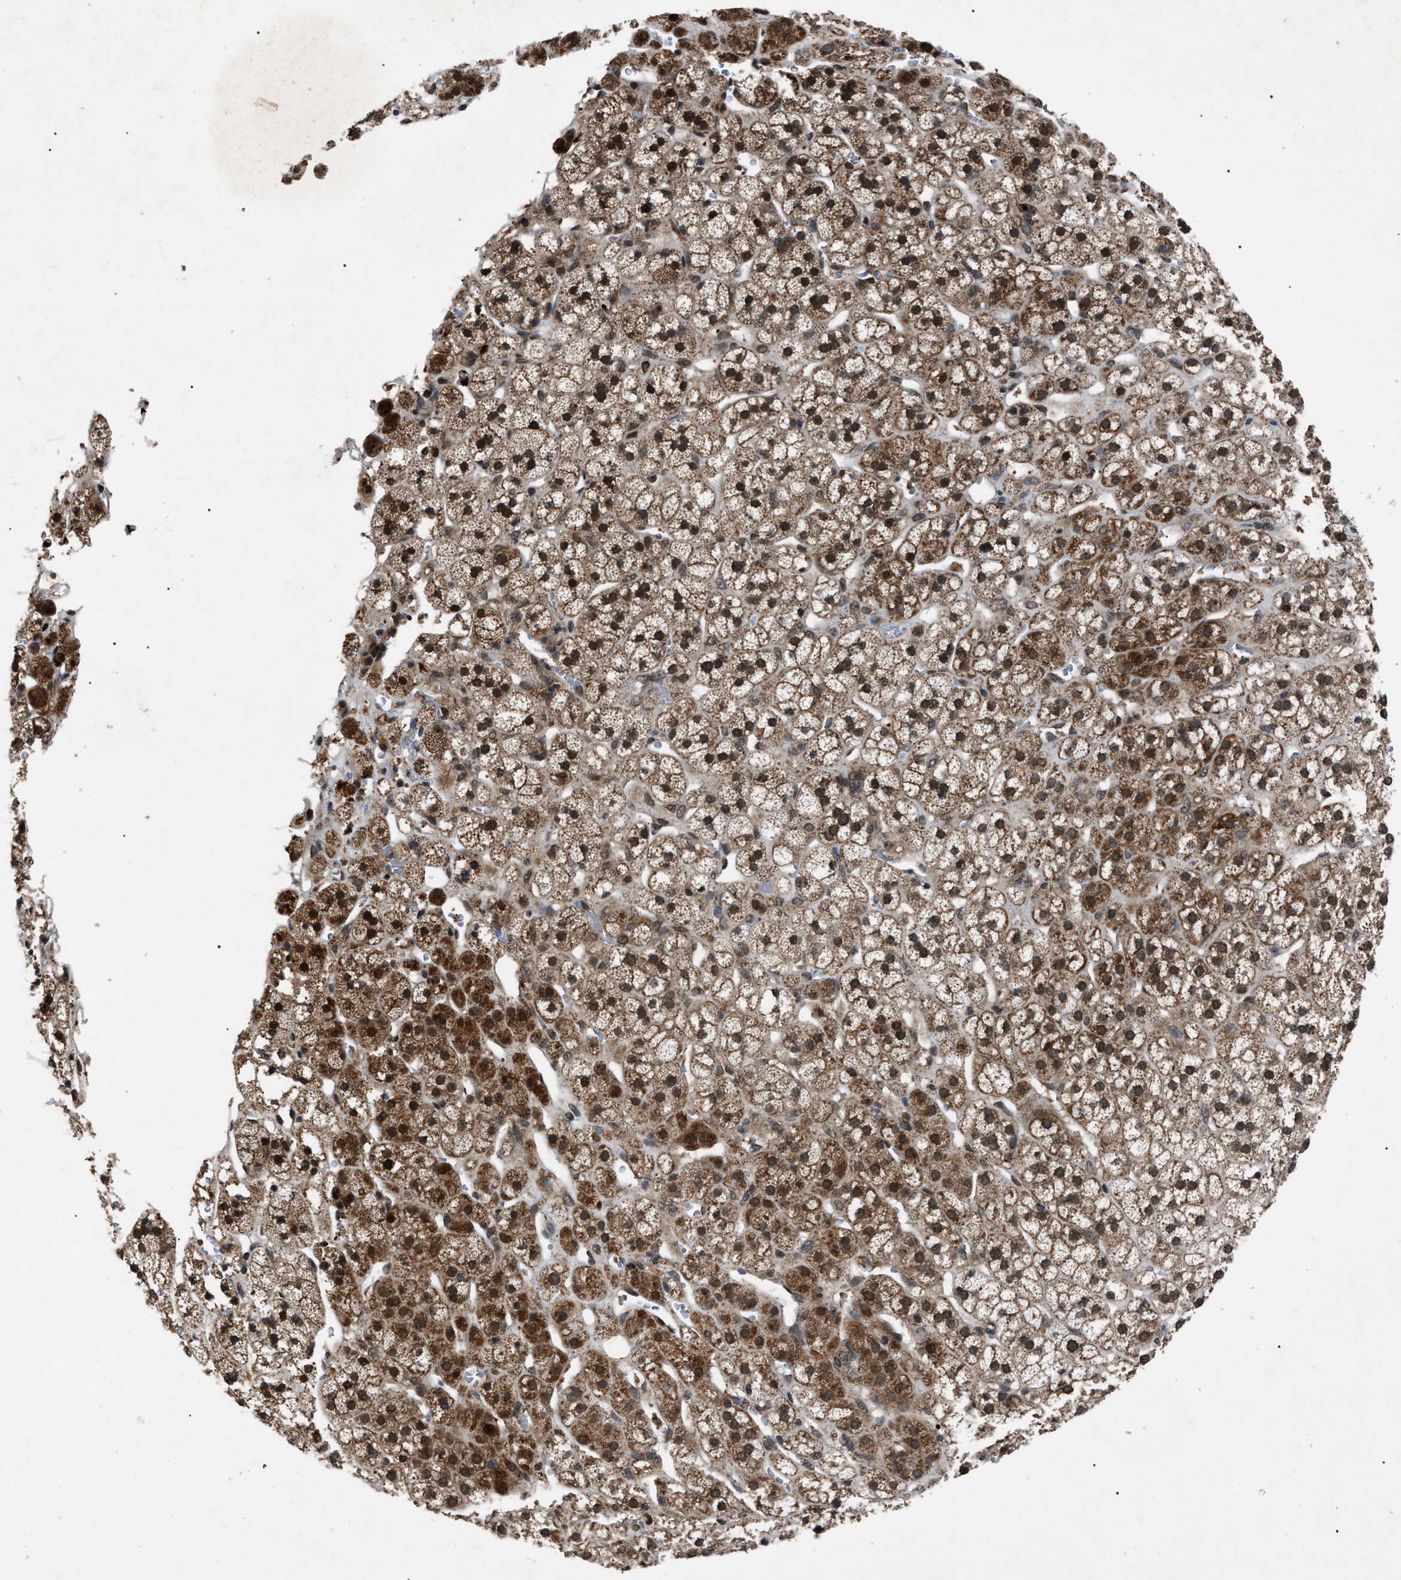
{"staining": {"intensity": "strong", "quantity": ">75%", "location": "cytoplasmic/membranous"}, "tissue": "adrenal gland", "cell_type": "Glandular cells", "image_type": "normal", "snomed": [{"axis": "morphology", "description": "Normal tissue, NOS"}, {"axis": "topography", "description": "Adrenal gland"}], "caption": "Immunohistochemical staining of benign adrenal gland reveals strong cytoplasmic/membranous protein positivity in approximately >75% of glandular cells.", "gene": "ZFAND2A", "patient": {"sex": "male", "age": 56}}